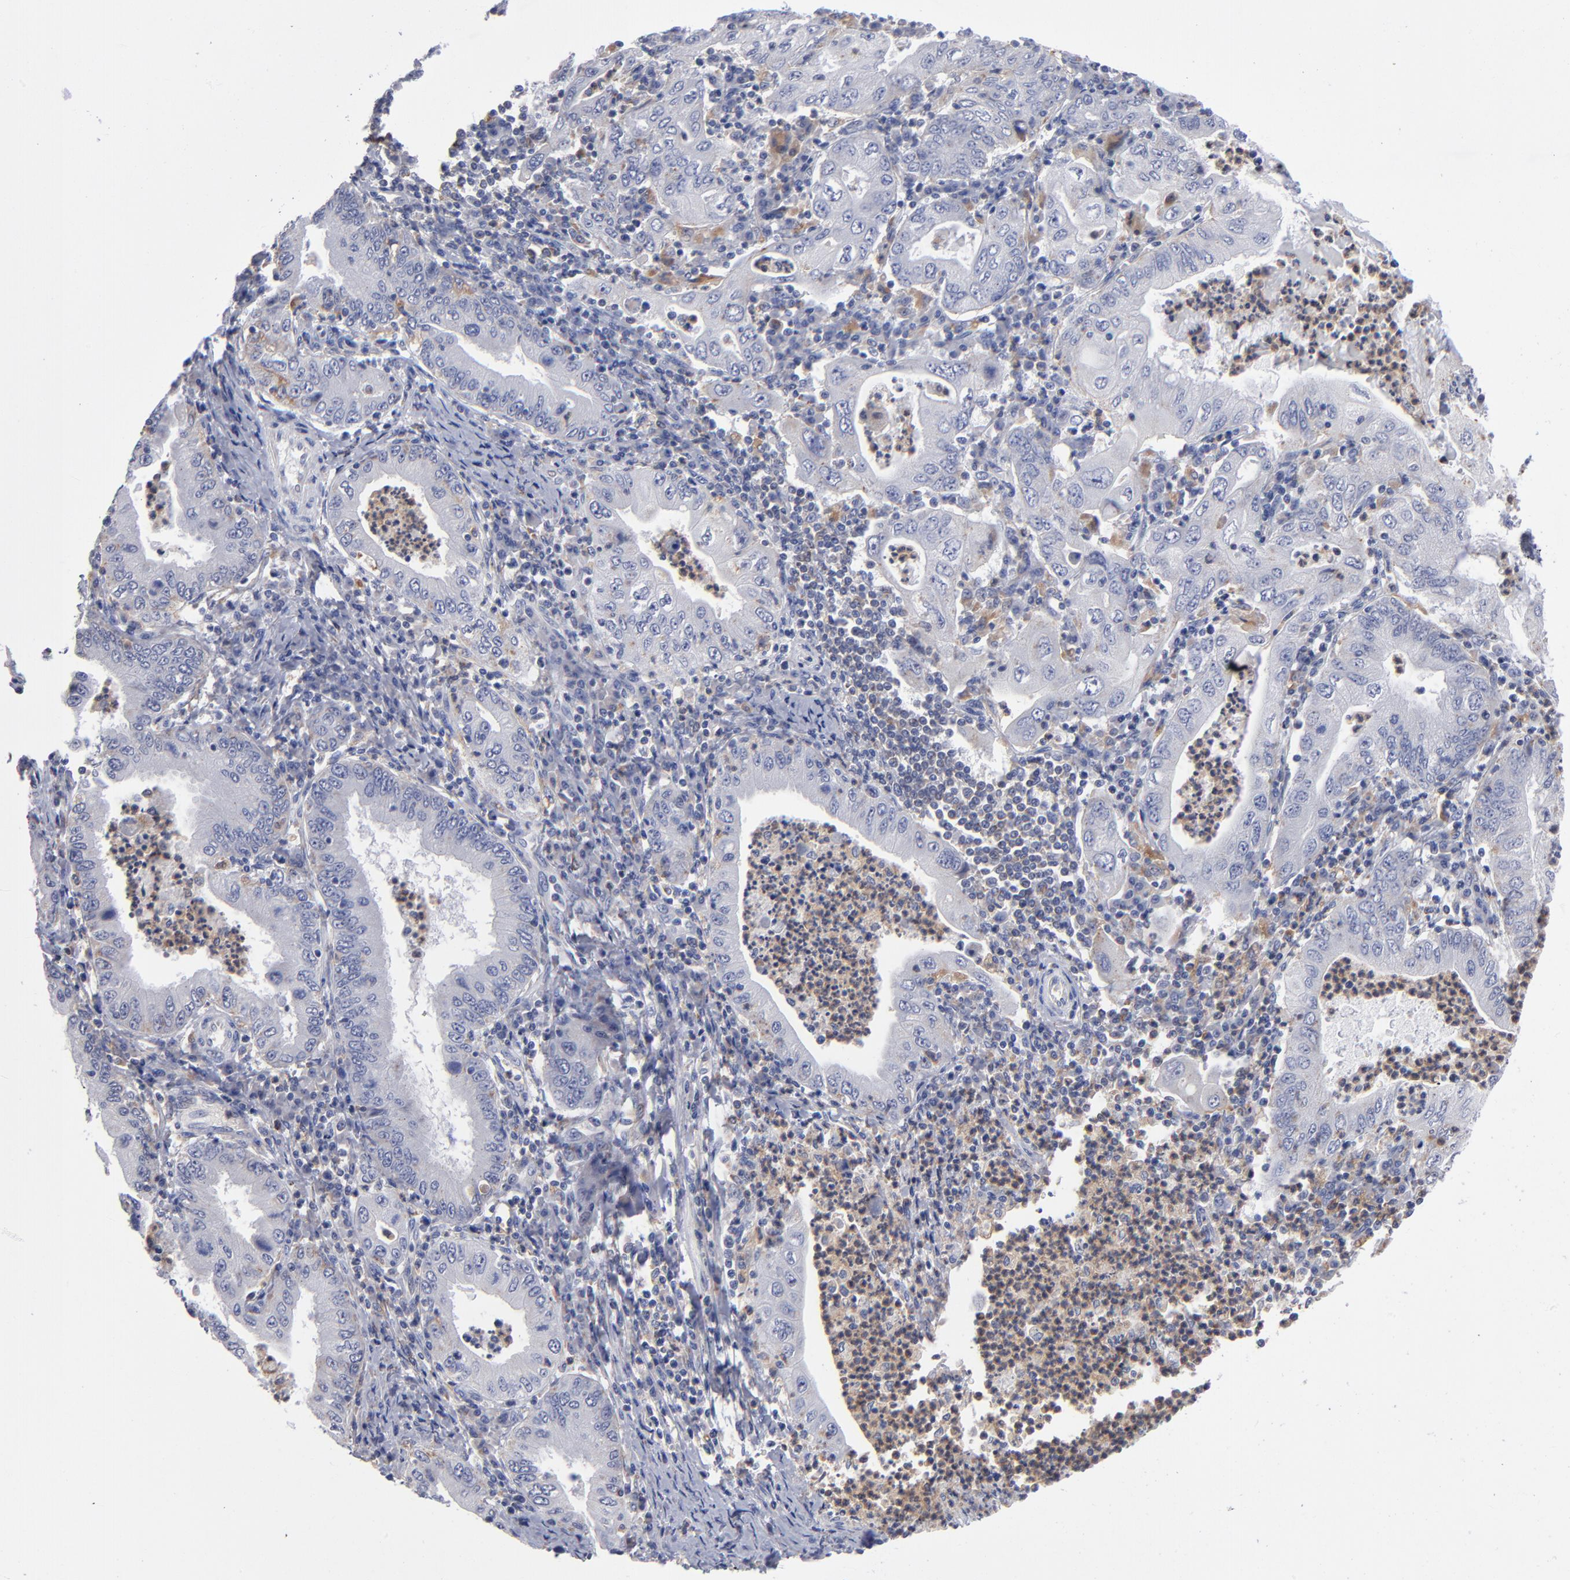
{"staining": {"intensity": "weak", "quantity": "<25%", "location": "cytoplasmic/membranous"}, "tissue": "stomach cancer", "cell_type": "Tumor cells", "image_type": "cancer", "snomed": [{"axis": "morphology", "description": "Normal tissue, NOS"}, {"axis": "morphology", "description": "Adenocarcinoma, NOS"}, {"axis": "topography", "description": "Esophagus"}, {"axis": "topography", "description": "Stomach, upper"}, {"axis": "topography", "description": "Peripheral nerve tissue"}], "caption": "Tumor cells are negative for protein expression in human stomach adenocarcinoma.", "gene": "RRAGB", "patient": {"sex": "male", "age": 62}}